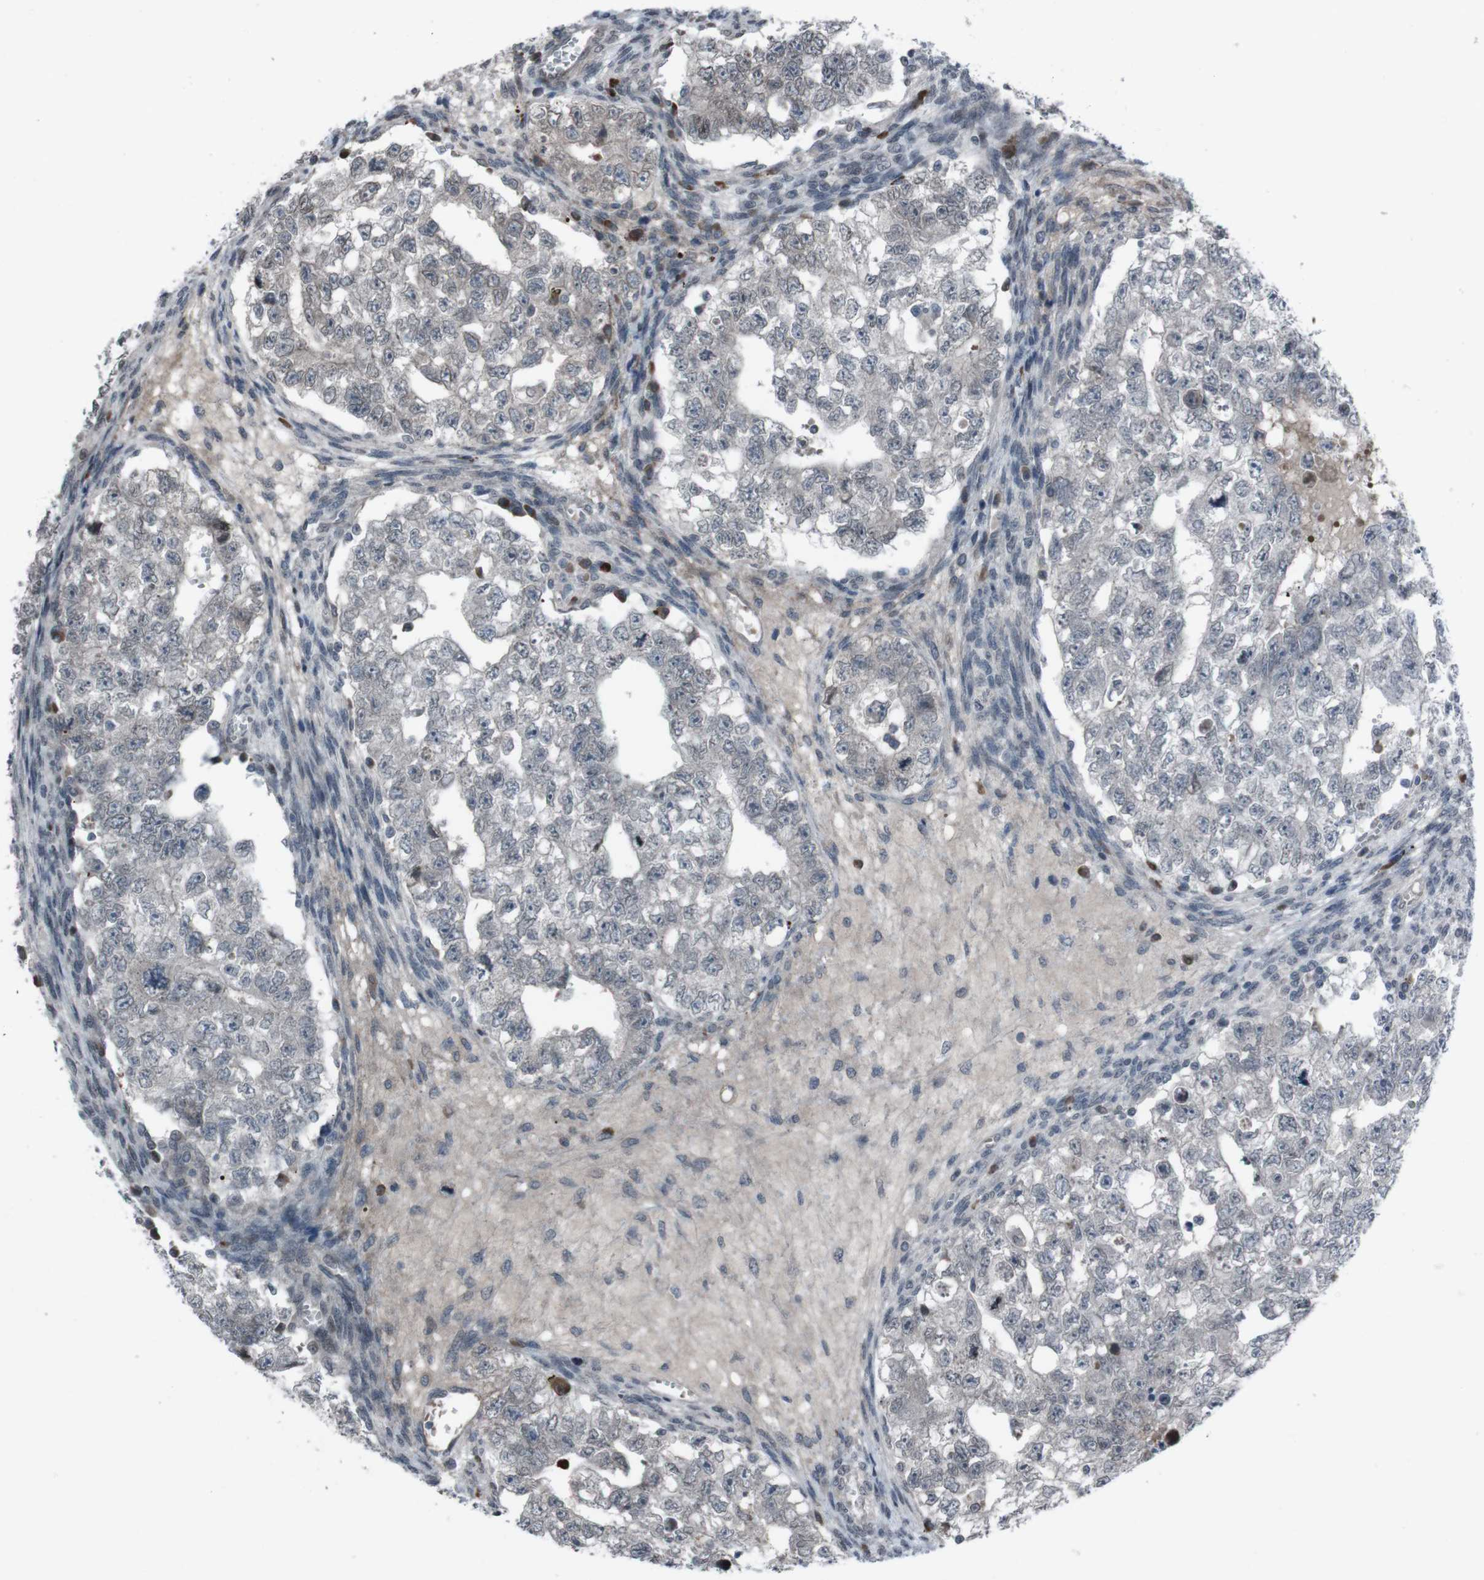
{"staining": {"intensity": "negative", "quantity": "none", "location": "none"}, "tissue": "testis cancer", "cell_type": "Tumor cells", "image_type": "cancer", "snomed": [{"axis": "morphology", "description": "Seminoma, NOS"}, {"axis": "morphology", "description": "Carcinoma, Embryonal, NOS"}, {"axis": "topography", "description": "Testis"}], "caption": "Immunohistochemistry (IHC) micrograph of human testis cancer stained for a protein (brown), which demonstrates no positivity in tumor cells.", "gene": "SS18L1", "patient": {"sex": "male", "age": 38}}